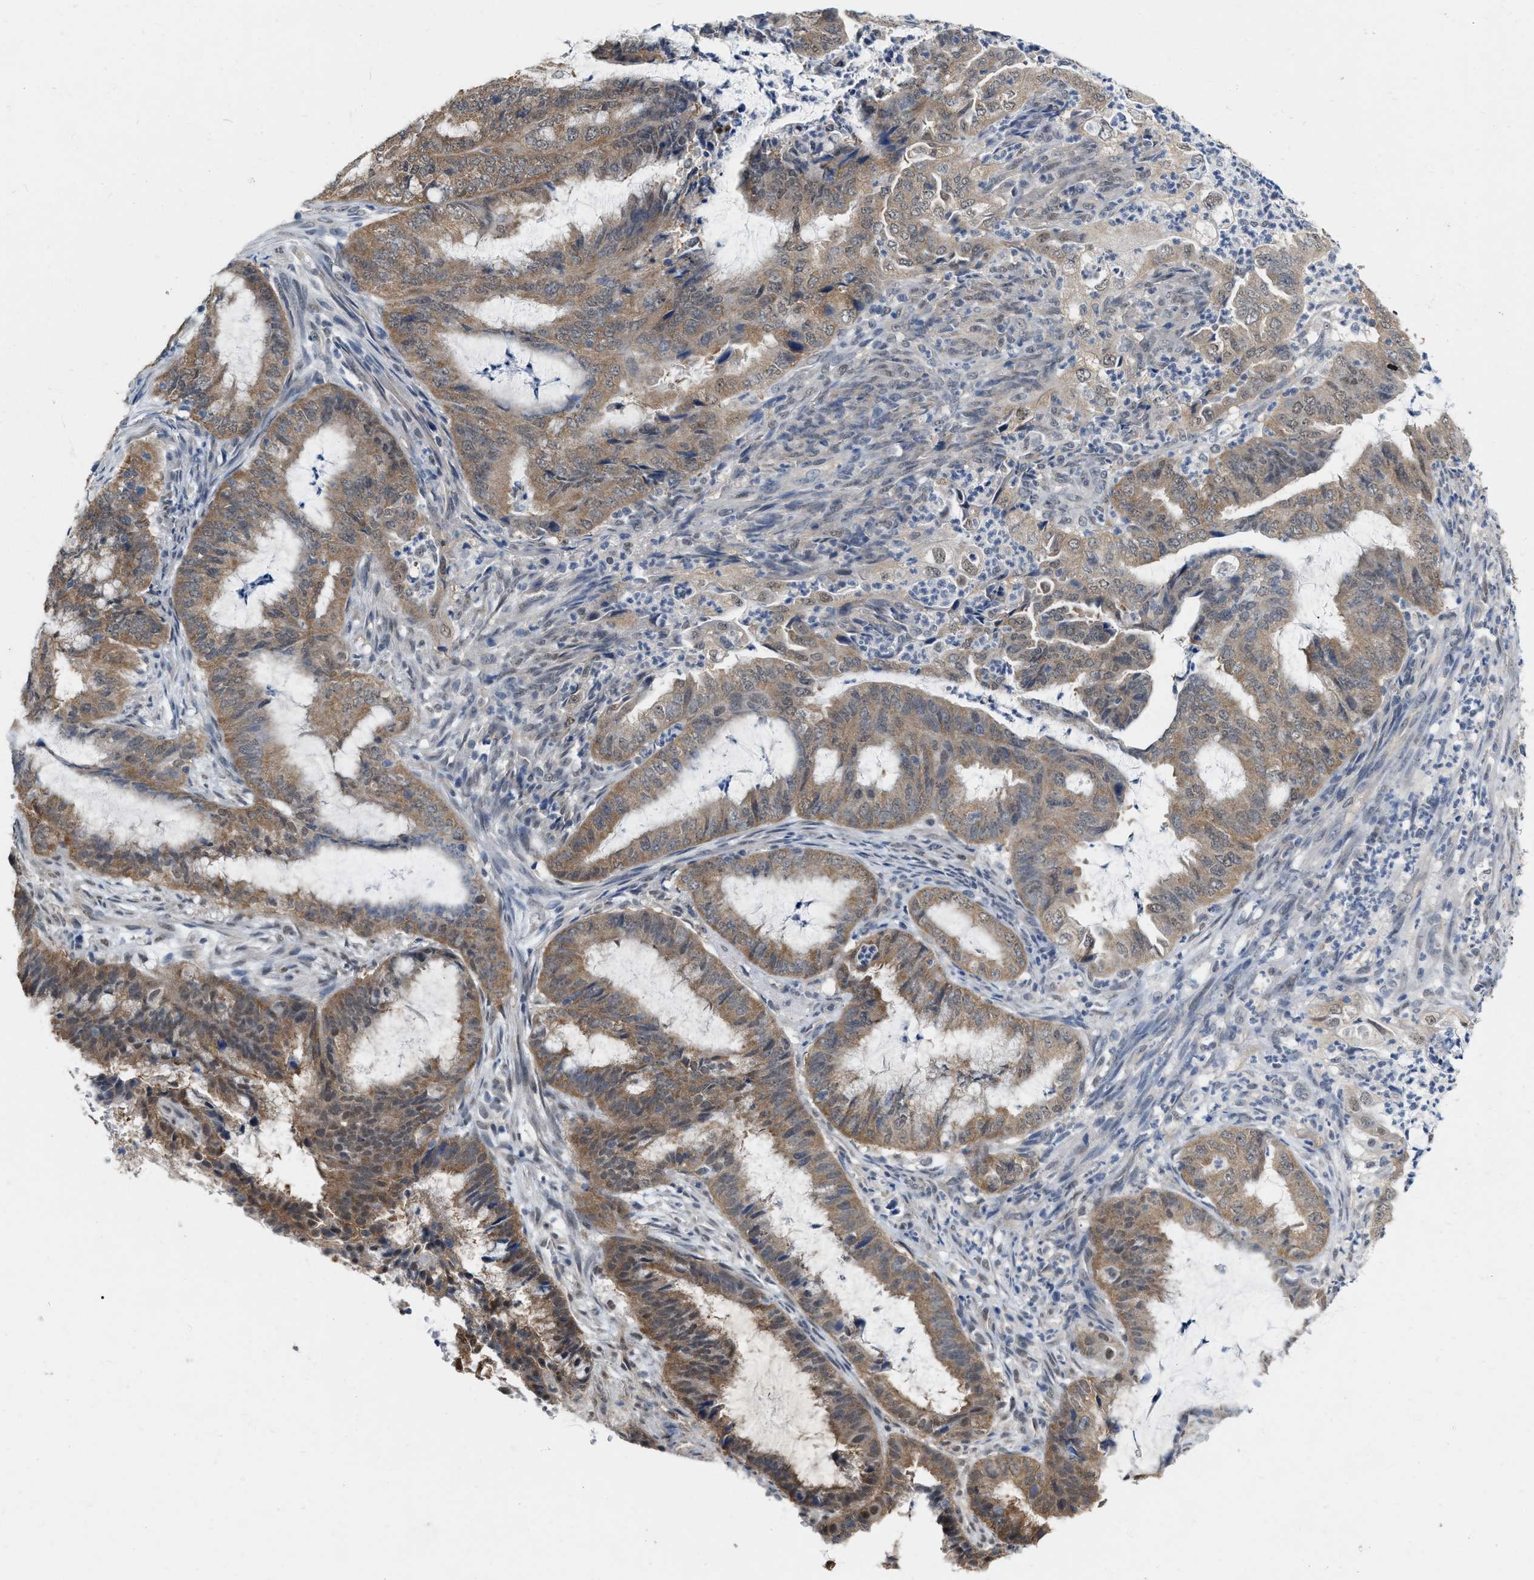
{"staining": {"intensity": "moderate", "quantity": ">75%", "location": "cytoplasmic/membranous"}, "tissue": "endometrial cancer", "cell_type": "Tumor cells", "image_type": "cancer", "snomed": [{"axis": "morphology", "description": "Adenocarcinoma, NOS"}, {"axis": "topography", "description": "Endometrium"}], "caption": "A medium amount of moderate cytoplasmic/membranous expression is identified in about >75% of tumor cells in endometrial adenocarcinoma tissue. Ihc stains the protein of interest in brown and the nuclei are stained blue.", "gene": "RUVBL1", "patient": {"sex": "female", "age": 51}}